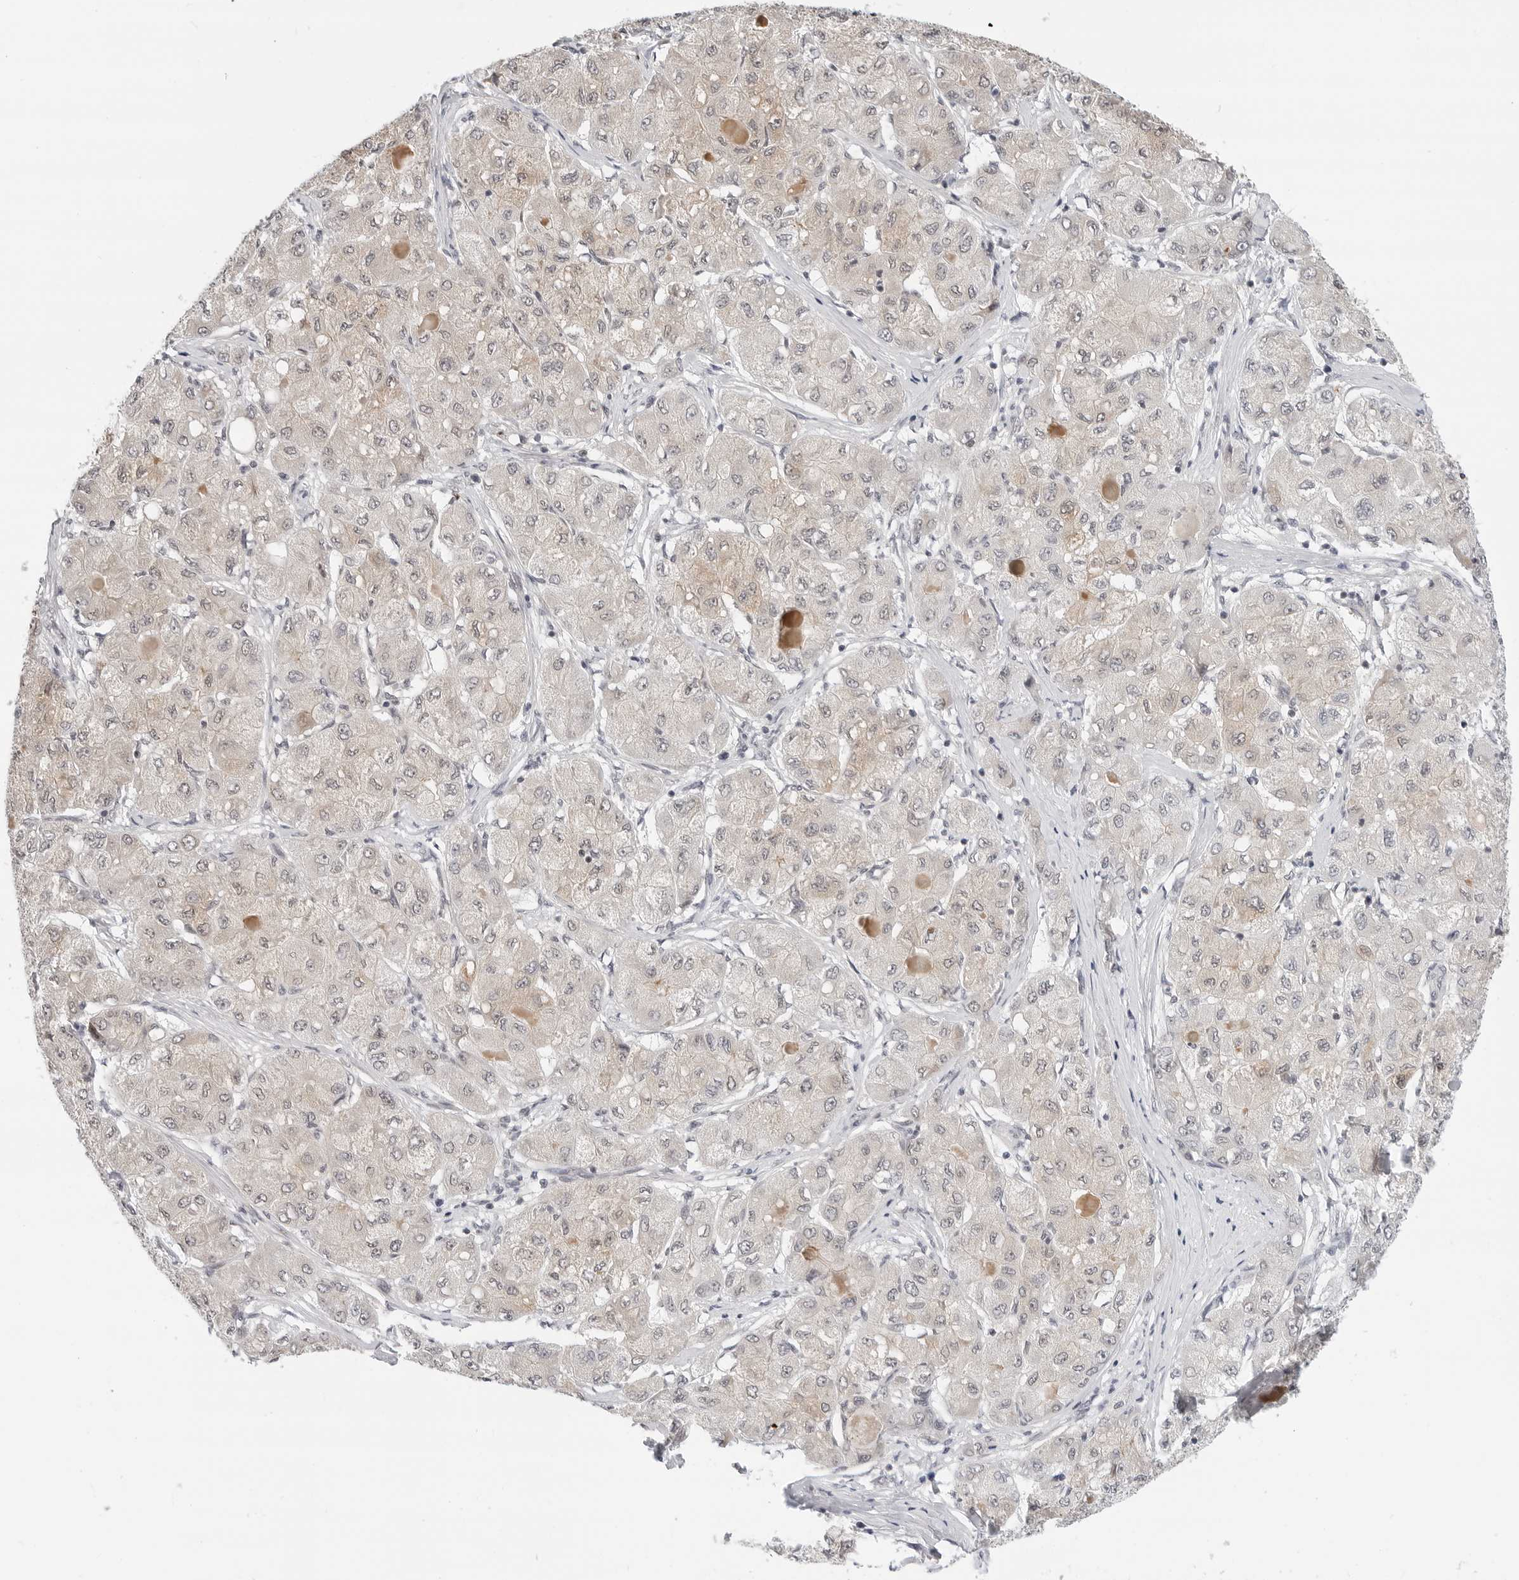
{"staining": {"intensity": "moderate", "quantity": "25%-75%", "location": "cytoplasmic/membranous"}, "tissue": "liver cancer", "cell_type": "Tumor cells", "image_type": "cancer", "snomed": [{"axis": "morphology", "description": "Carcinoma, Hepatocellular, NOS"}, {"axis": "topography", "description": "Liver"}], "caption": "The micrograph reveals staining of hepatocellular carcinoma (liver), revealing moderate cytoplasmic/membranous protein expression (brown color) within tumor cells.", "gene": "TSEN2", "patient": {"sex": "male", "age": 80}}